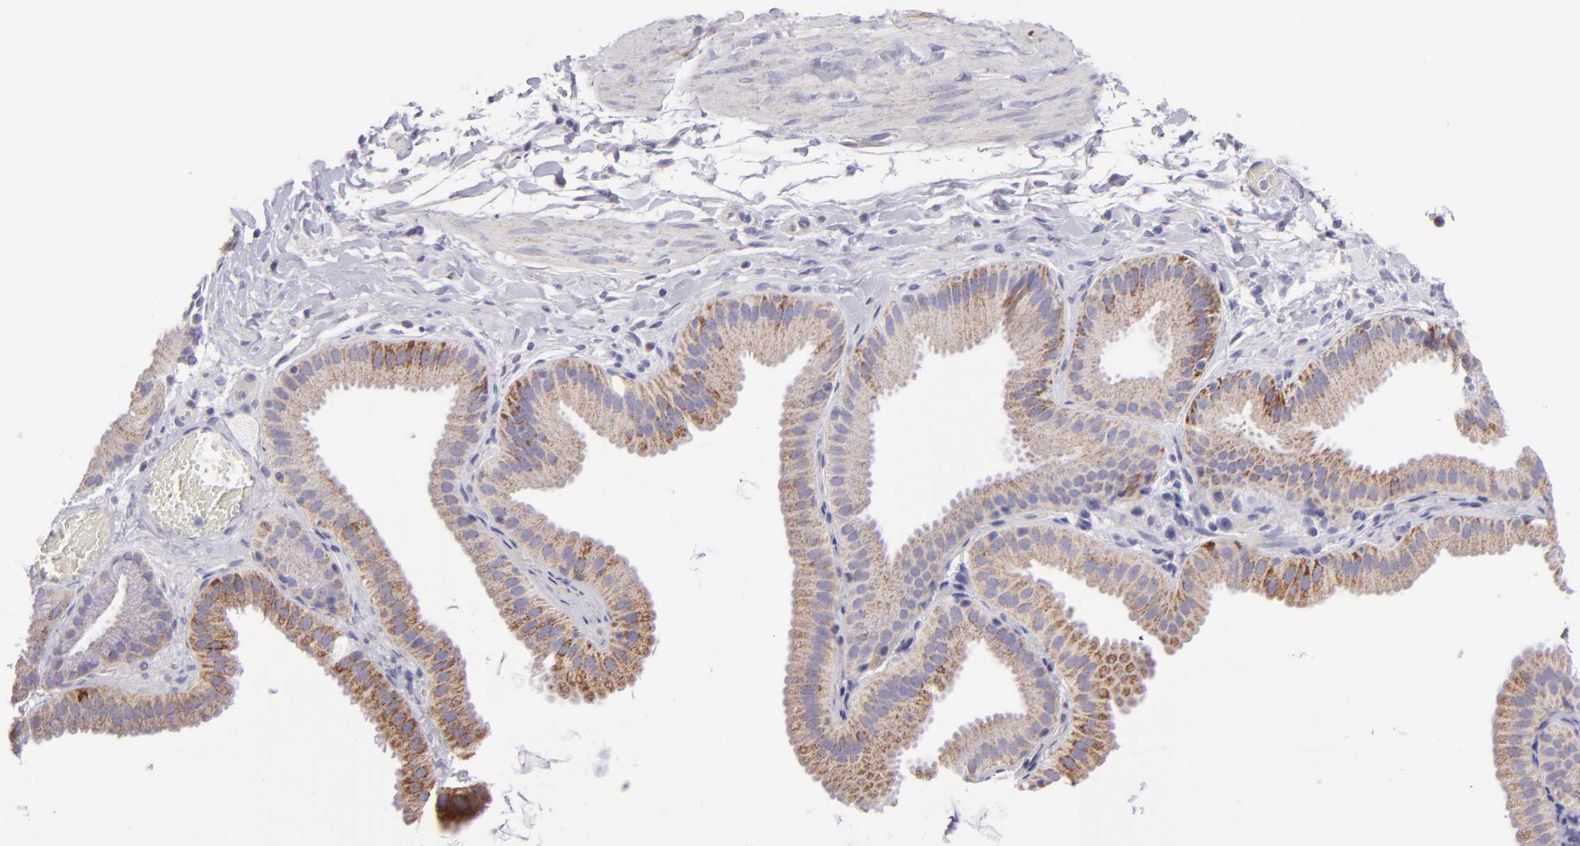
{"staining": {"intensity": "moderate", "quantity": ">75%", "location": "cytoplasmic/membranous"}, "tissue": "gallbladder", "cell_type": "Glandular cells", "image_type": "normal", "snomed": [{"axis": "morphology", "description": "Normal tissue, NOS"}, {"axis": "topography", "description": "Gallbladder"}], "caption": "The photomicrograph displays a brown stain indicating the presence of a protein in the cytoplasmic/membranous of glandular cells in gallbladder. The staining is performed using DAB brown chromogen to label protein expression. The nuclei are counter-stained blue using hematoxylin.", "gene": "HSPD1", "patient": {"sex": "female", "age": 63}}